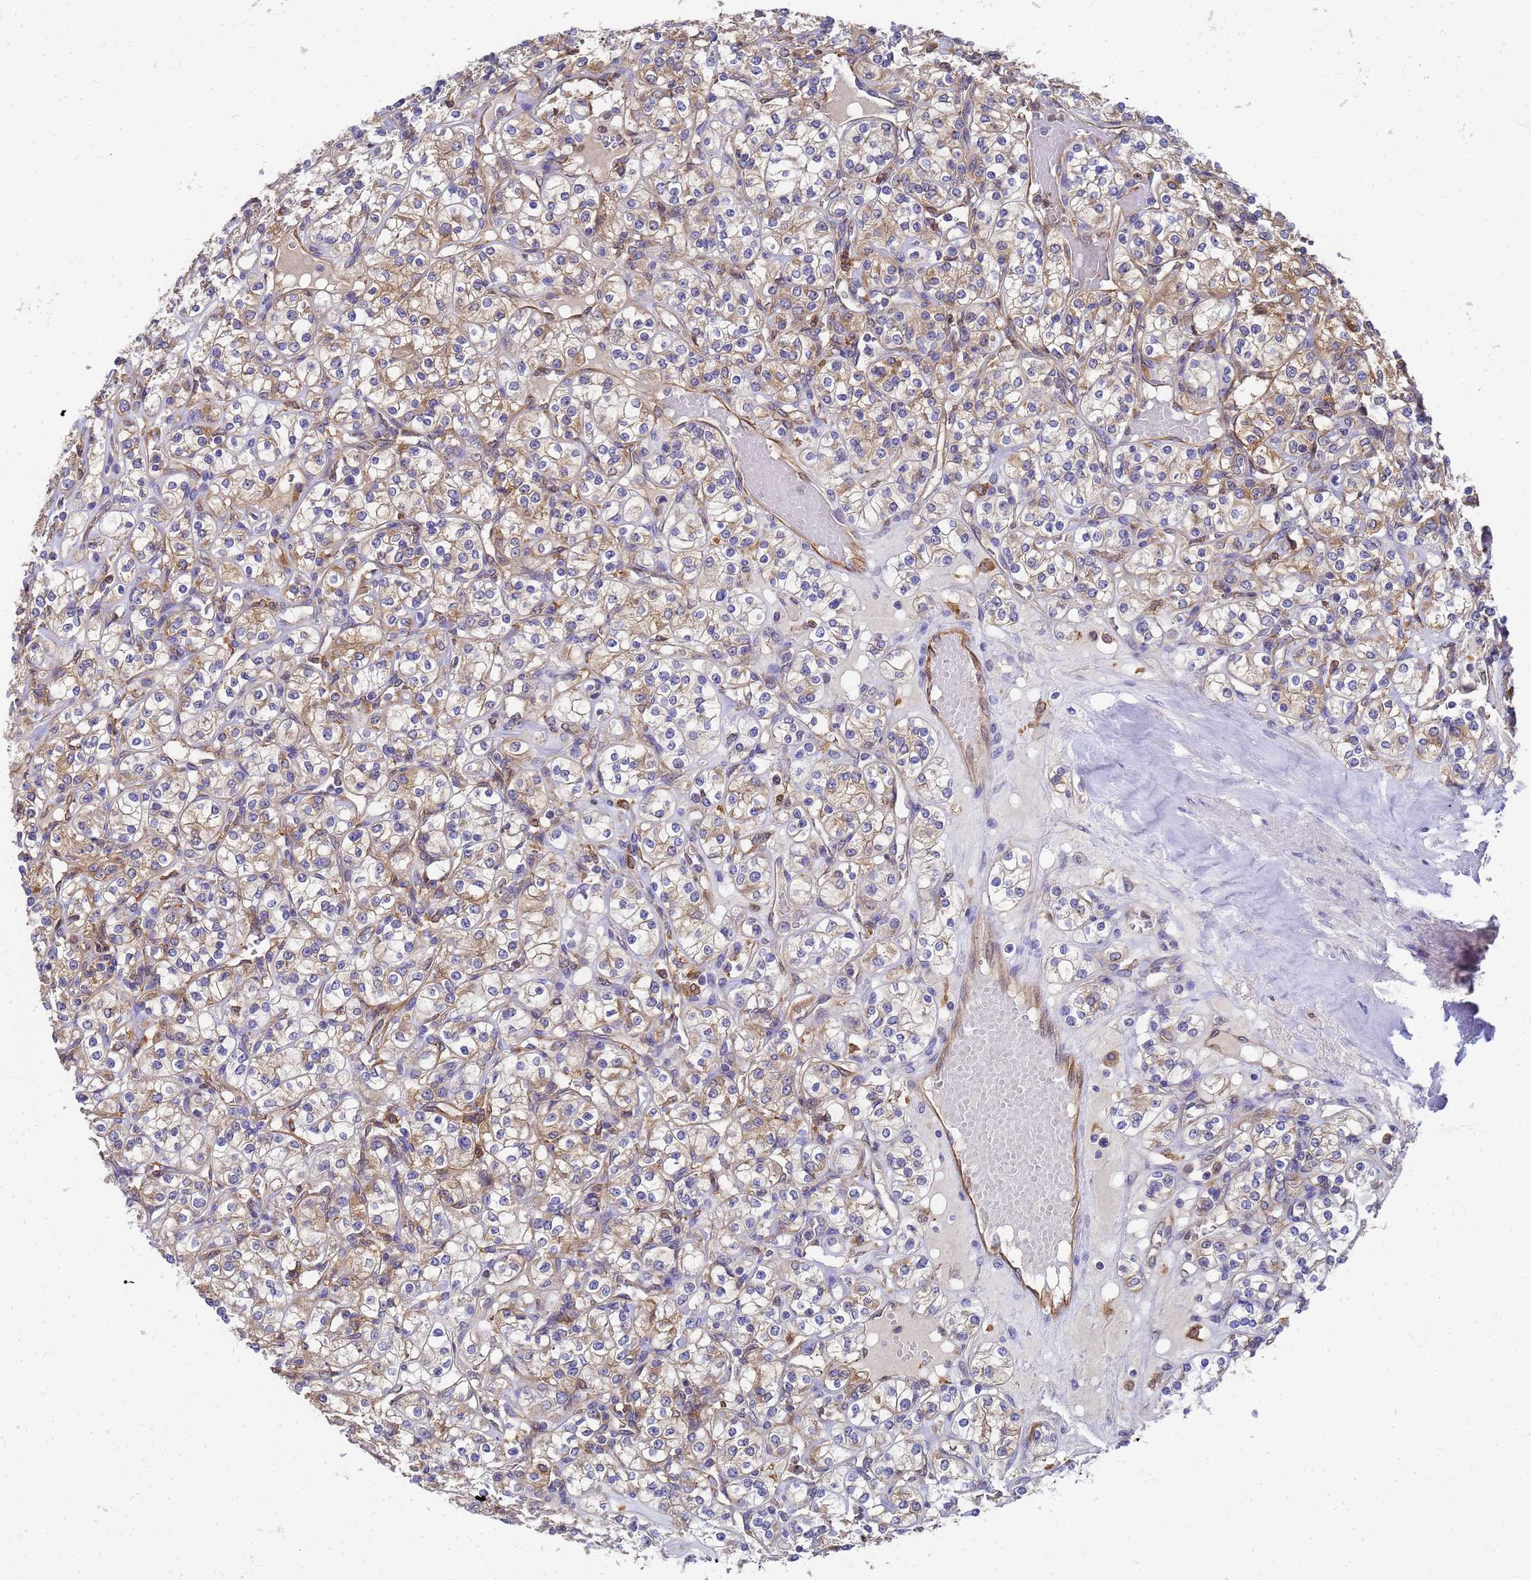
{"staining": {"intensity": "moderate", "quantity": "25%-75%", "location": "cytoplasmic/membranous"}, "tissue": "renal cancer", "cell_type": "Tumor cells", "image_type": "cancer", "snomed": [{"axis": "morphology", "description": "Adenocarcinoma, NOS"}, {"axis": "topography", "description": "Kidney"}], "caption": "IHC micrograph of neoplastic tissue: human renal cancer stained using immunohistochemistry (IHC) demonstrates medium levels of moderate protein expression localized specifically in the cytoplasmic/membranous of tumor cells, appearing as a cytoplasmic/membranous brown color.", "gene": "SLC35E2B", "patient": {"sex": "male", "age": 77}}